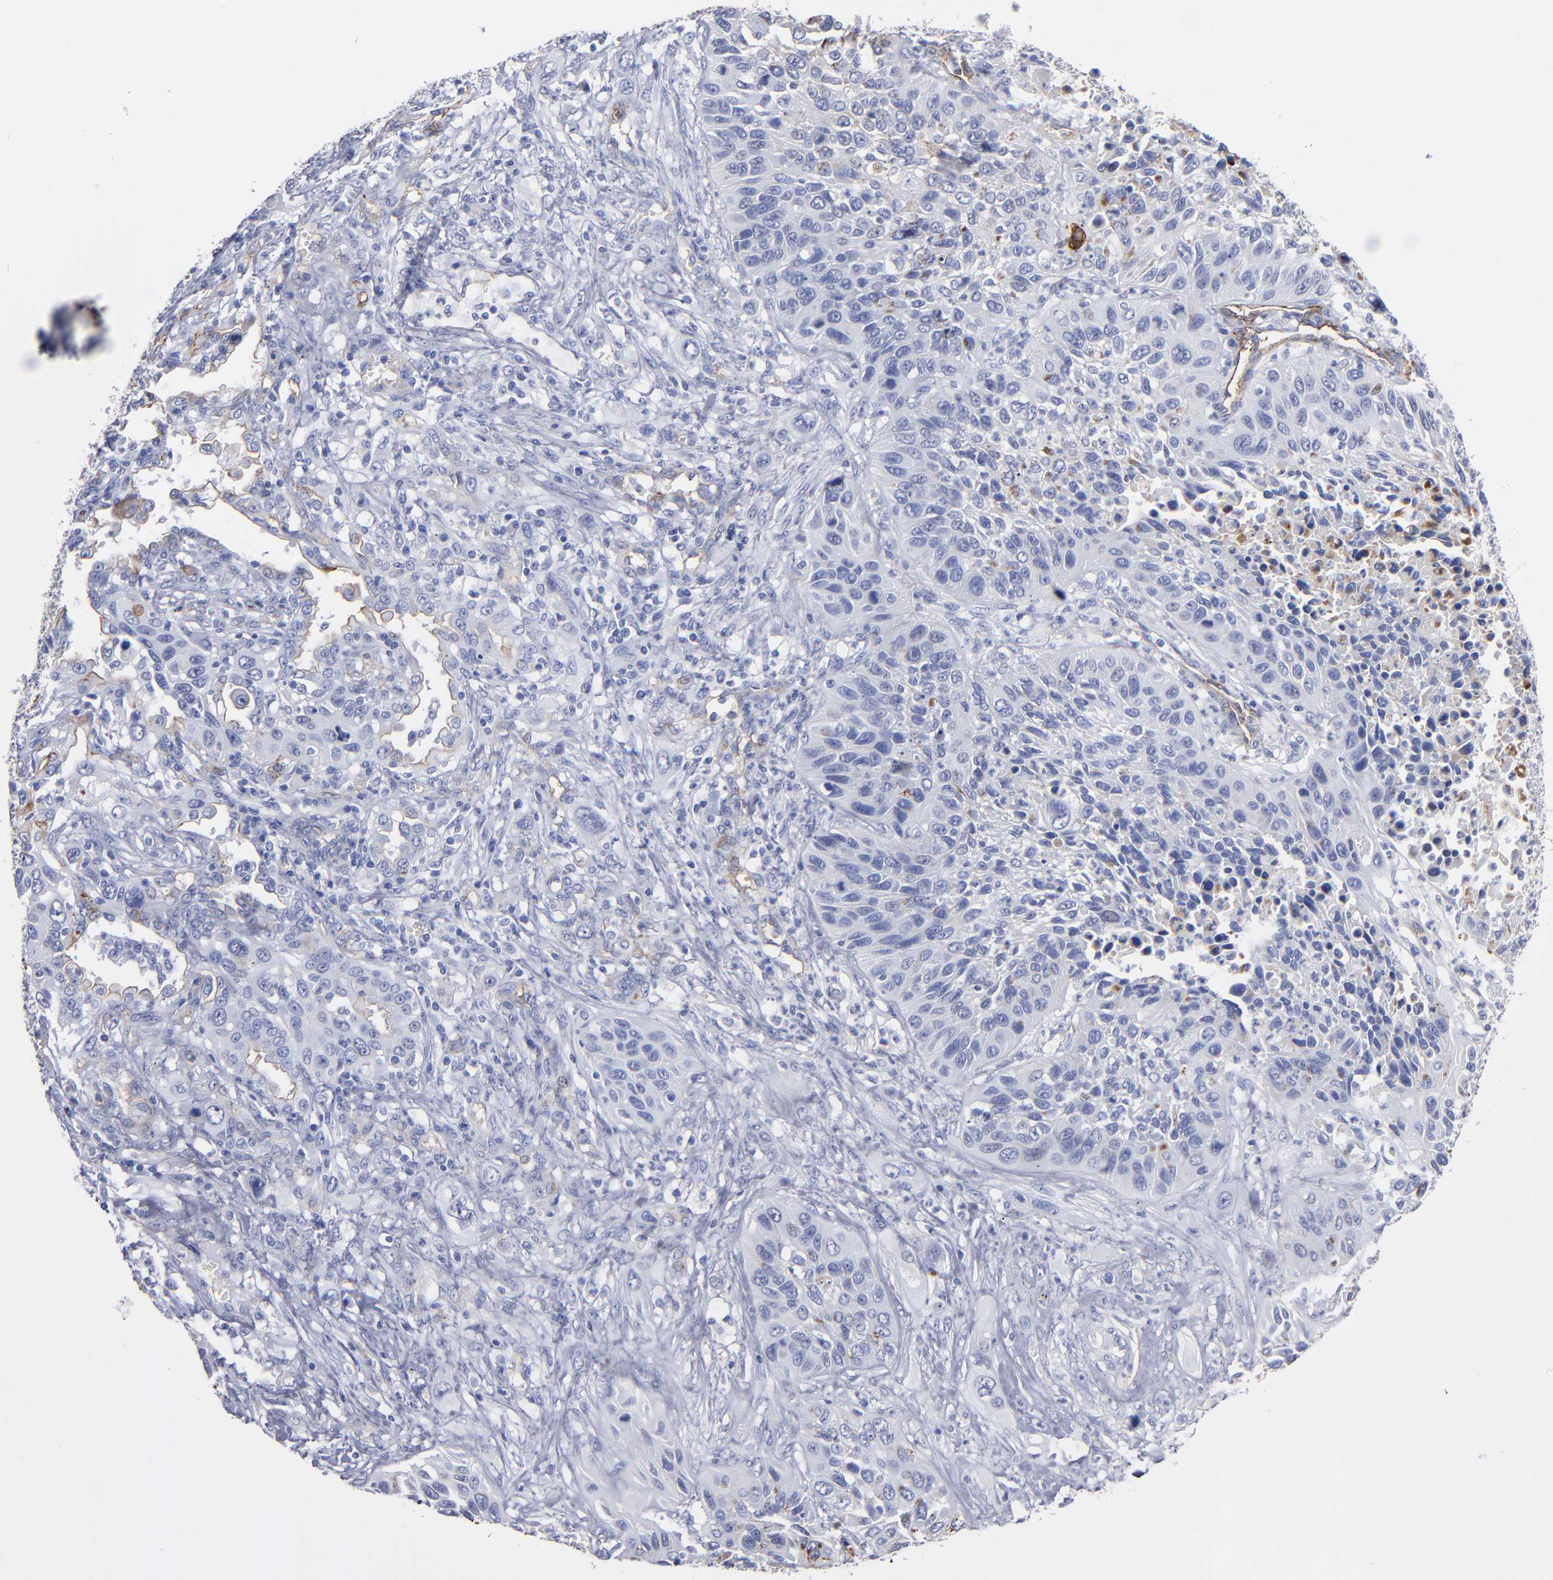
{"staining": {"intensity": "weak", "quantity": "<25%", "location": "cytoplasmic/membranous"}, "tissue": "lung cancer", "cell_type": "Tumor cells", "image_type": "cancer", "snomed": [{"axis": "morphology", "description": "Squamous cell carcinoma, NOS"}, {"axis": "topography", "description": "Lung"}], "caption": "High magnification brightfield microscopy of lung cancer stained with DAB (brown) and counterstained with hematoxylin (blue): tumor cells show no significant positivity. Nuclei are stained in blue.", "gene": "TM4SF1", "patient": {"sex": "female", "age": 76}}